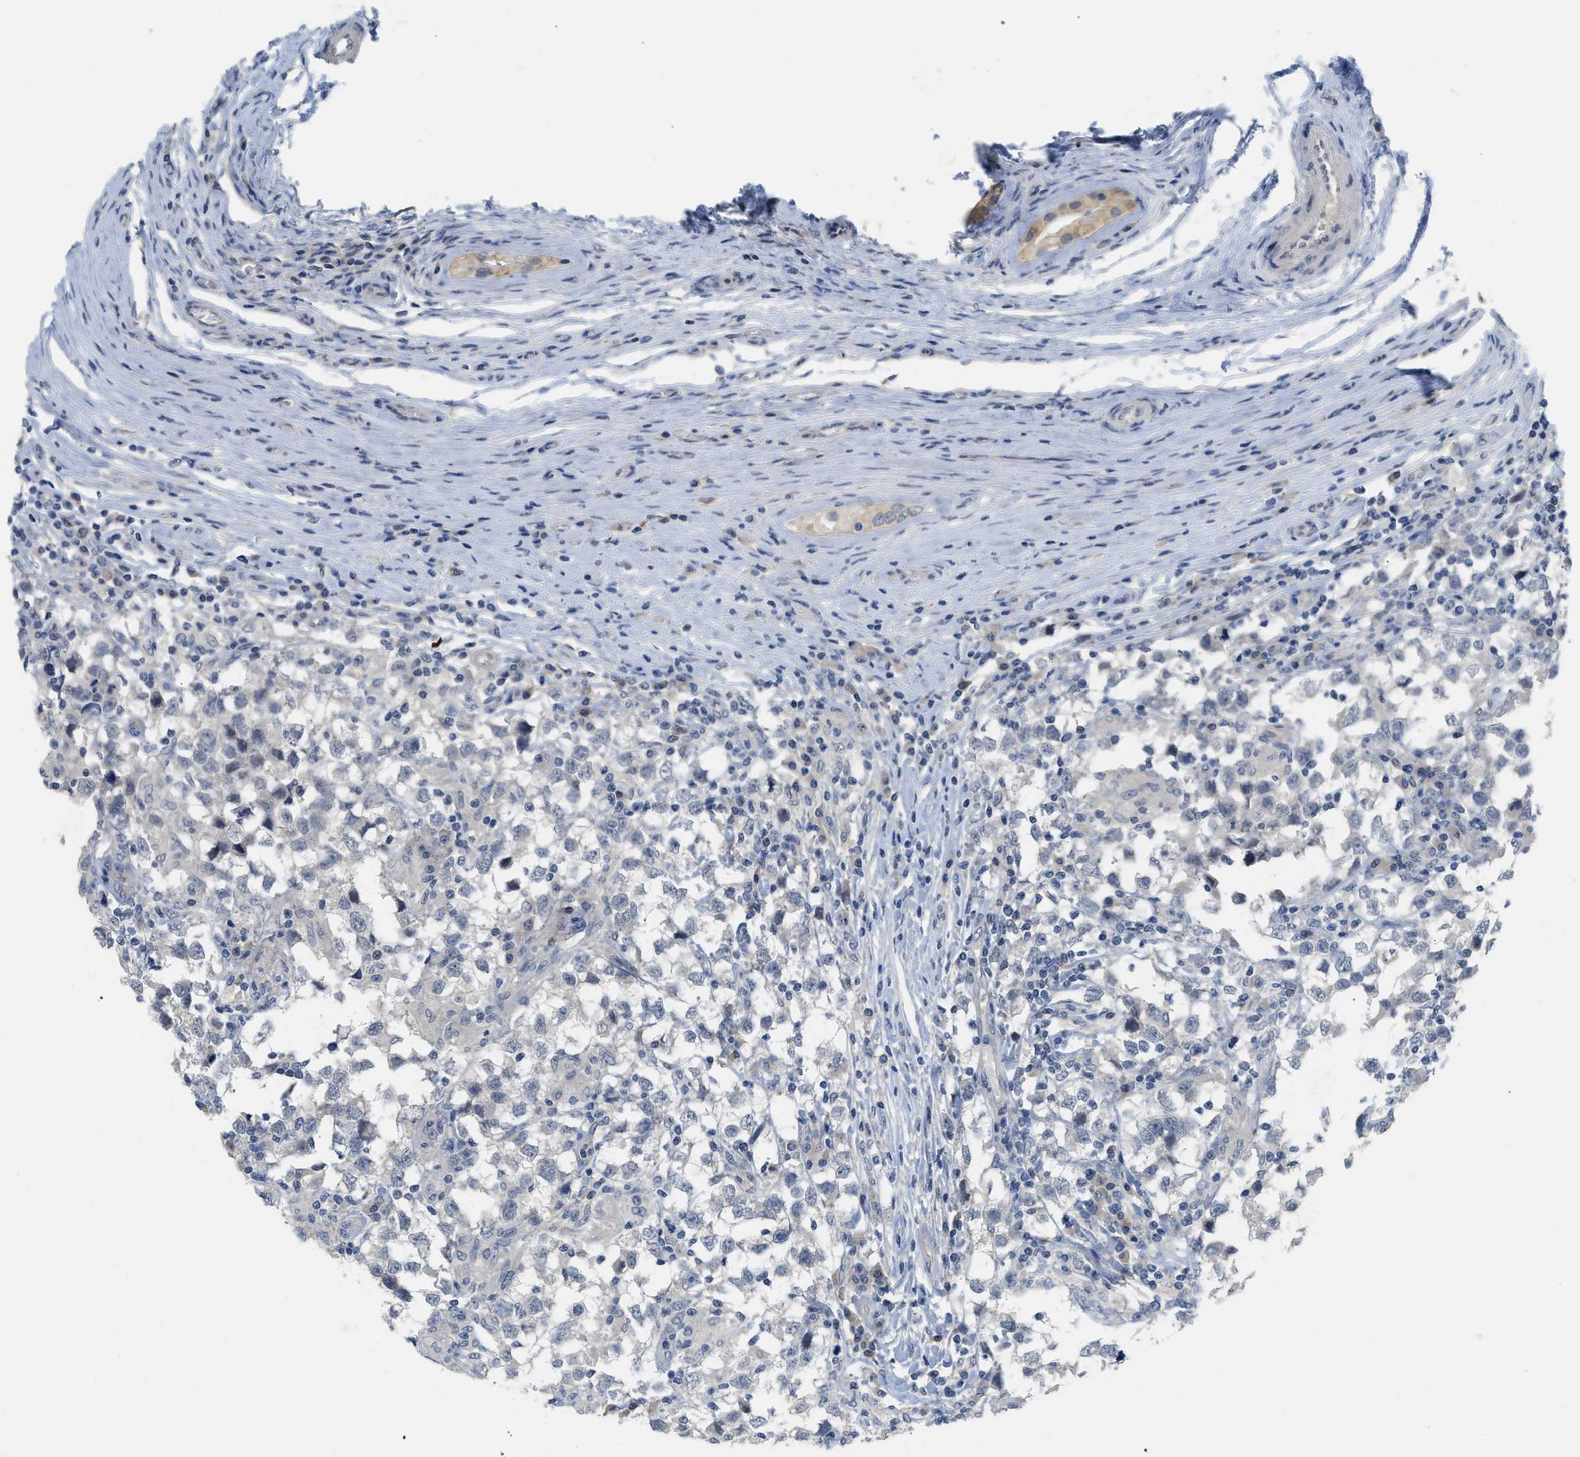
{"staining": {"intensity": "negative", "quantity": "none", "location": "none"}, "tissue": "testis cancer", "cell_type": "Tumor cells", "image_type": "cancer", "snomed": [{"axis": "morphology", "description": "Carcinoma, Embryonal, NOS"}, {"axis": "topography", "description": "Testis"}], "caption": "Tumor cells are negative for protein expression in human embryonal carcinoma (testis).", "gene": "TNFAIP1", "patient": {"sex": "male", "age": 21}}